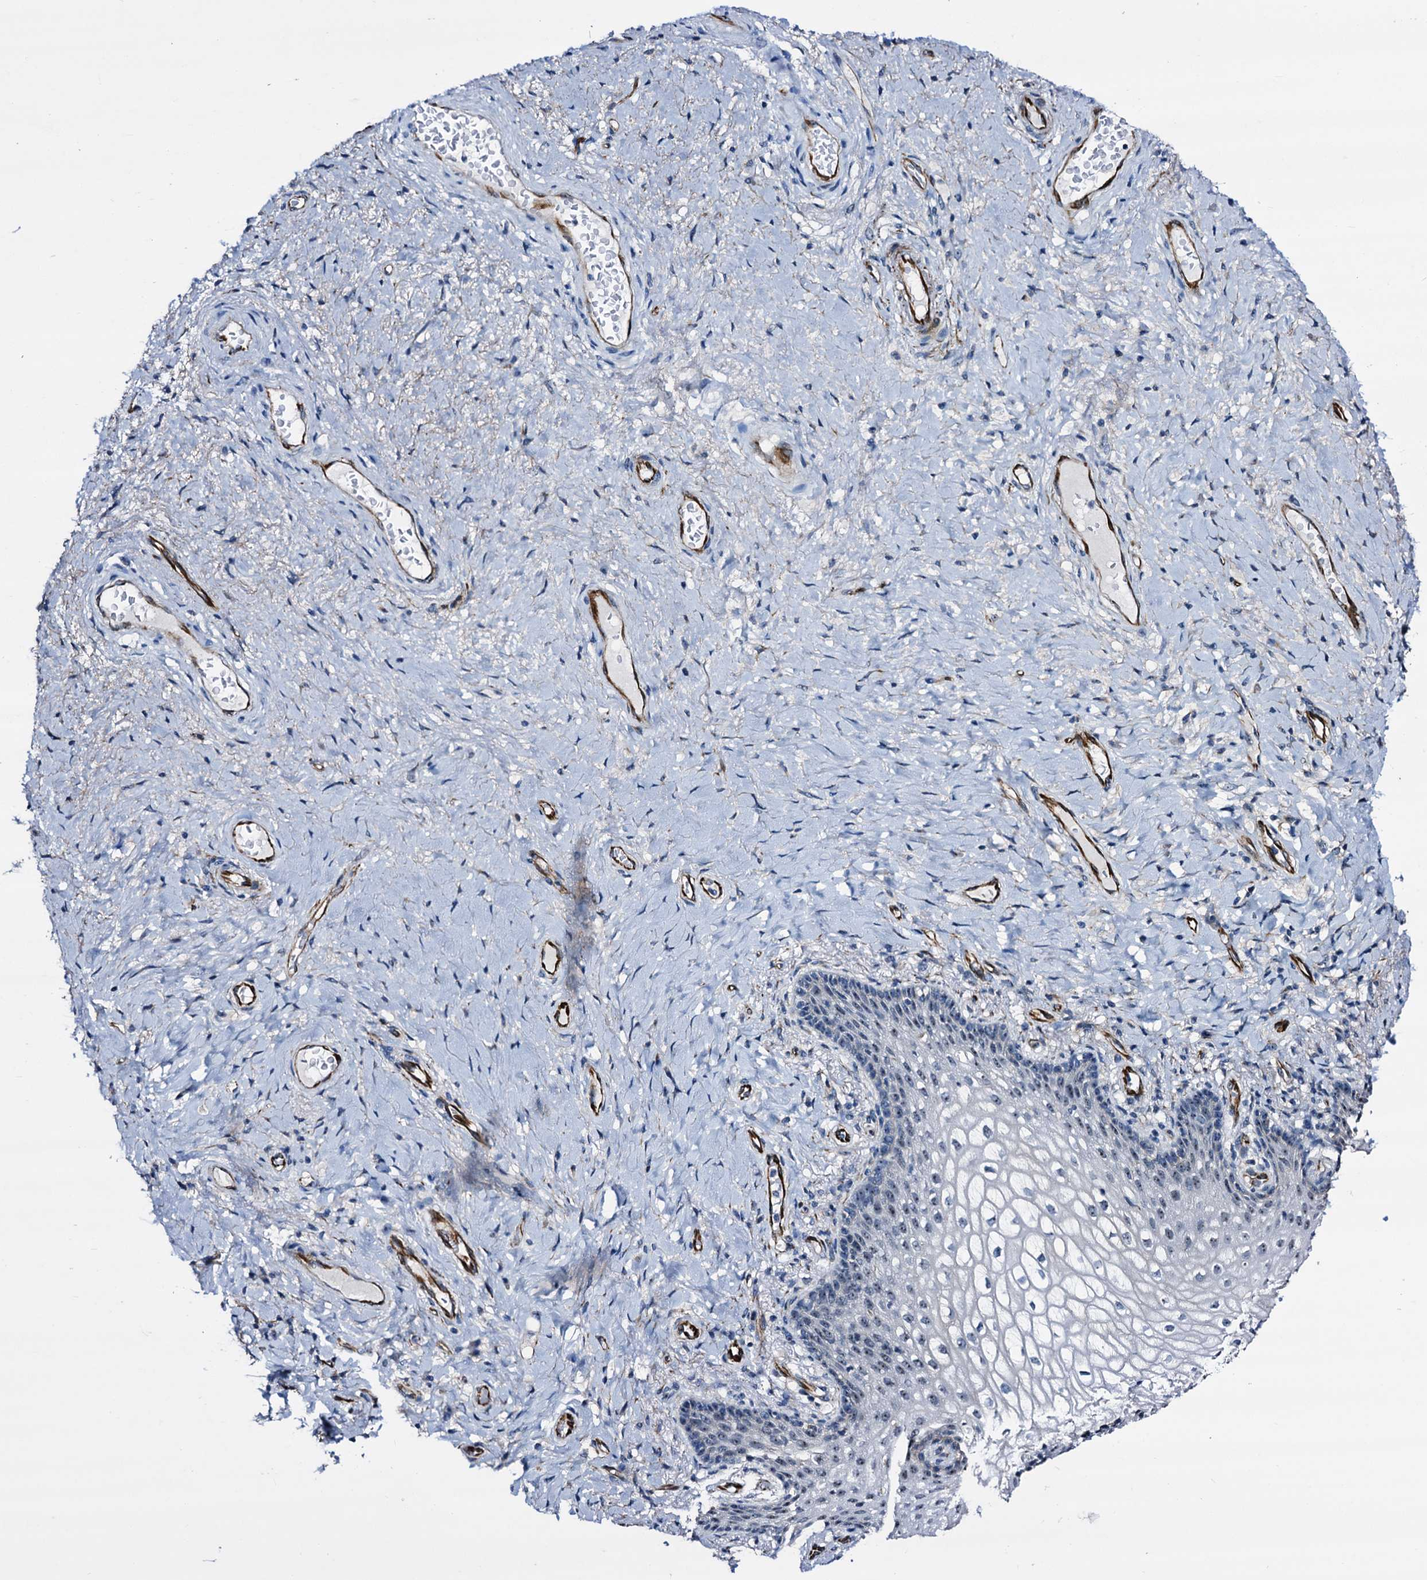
{"staining": {"intensity": "moderate", "quantity": "25%-75%", "location": "nuclear"}, "tissue": "vagina", "cell_type": "Squamous epithelial cells", "image_type": "normal", "snomed": [{"axis": "morphology", "description": "Normal tissue, NOS"}, {"axis": "topography", "description": "Vagina"}], "caption": "Protein staining of normal vagina demonstrates moderate nuclear expression in approximately 25%-75% of squamous epithelial cells. (DAB (3,3'-diaminobenzidine) = brown stain, brightfield microscopy at high magnification).", "gene": "EMG1", "patient": {"sex": "female", "age": 60}}